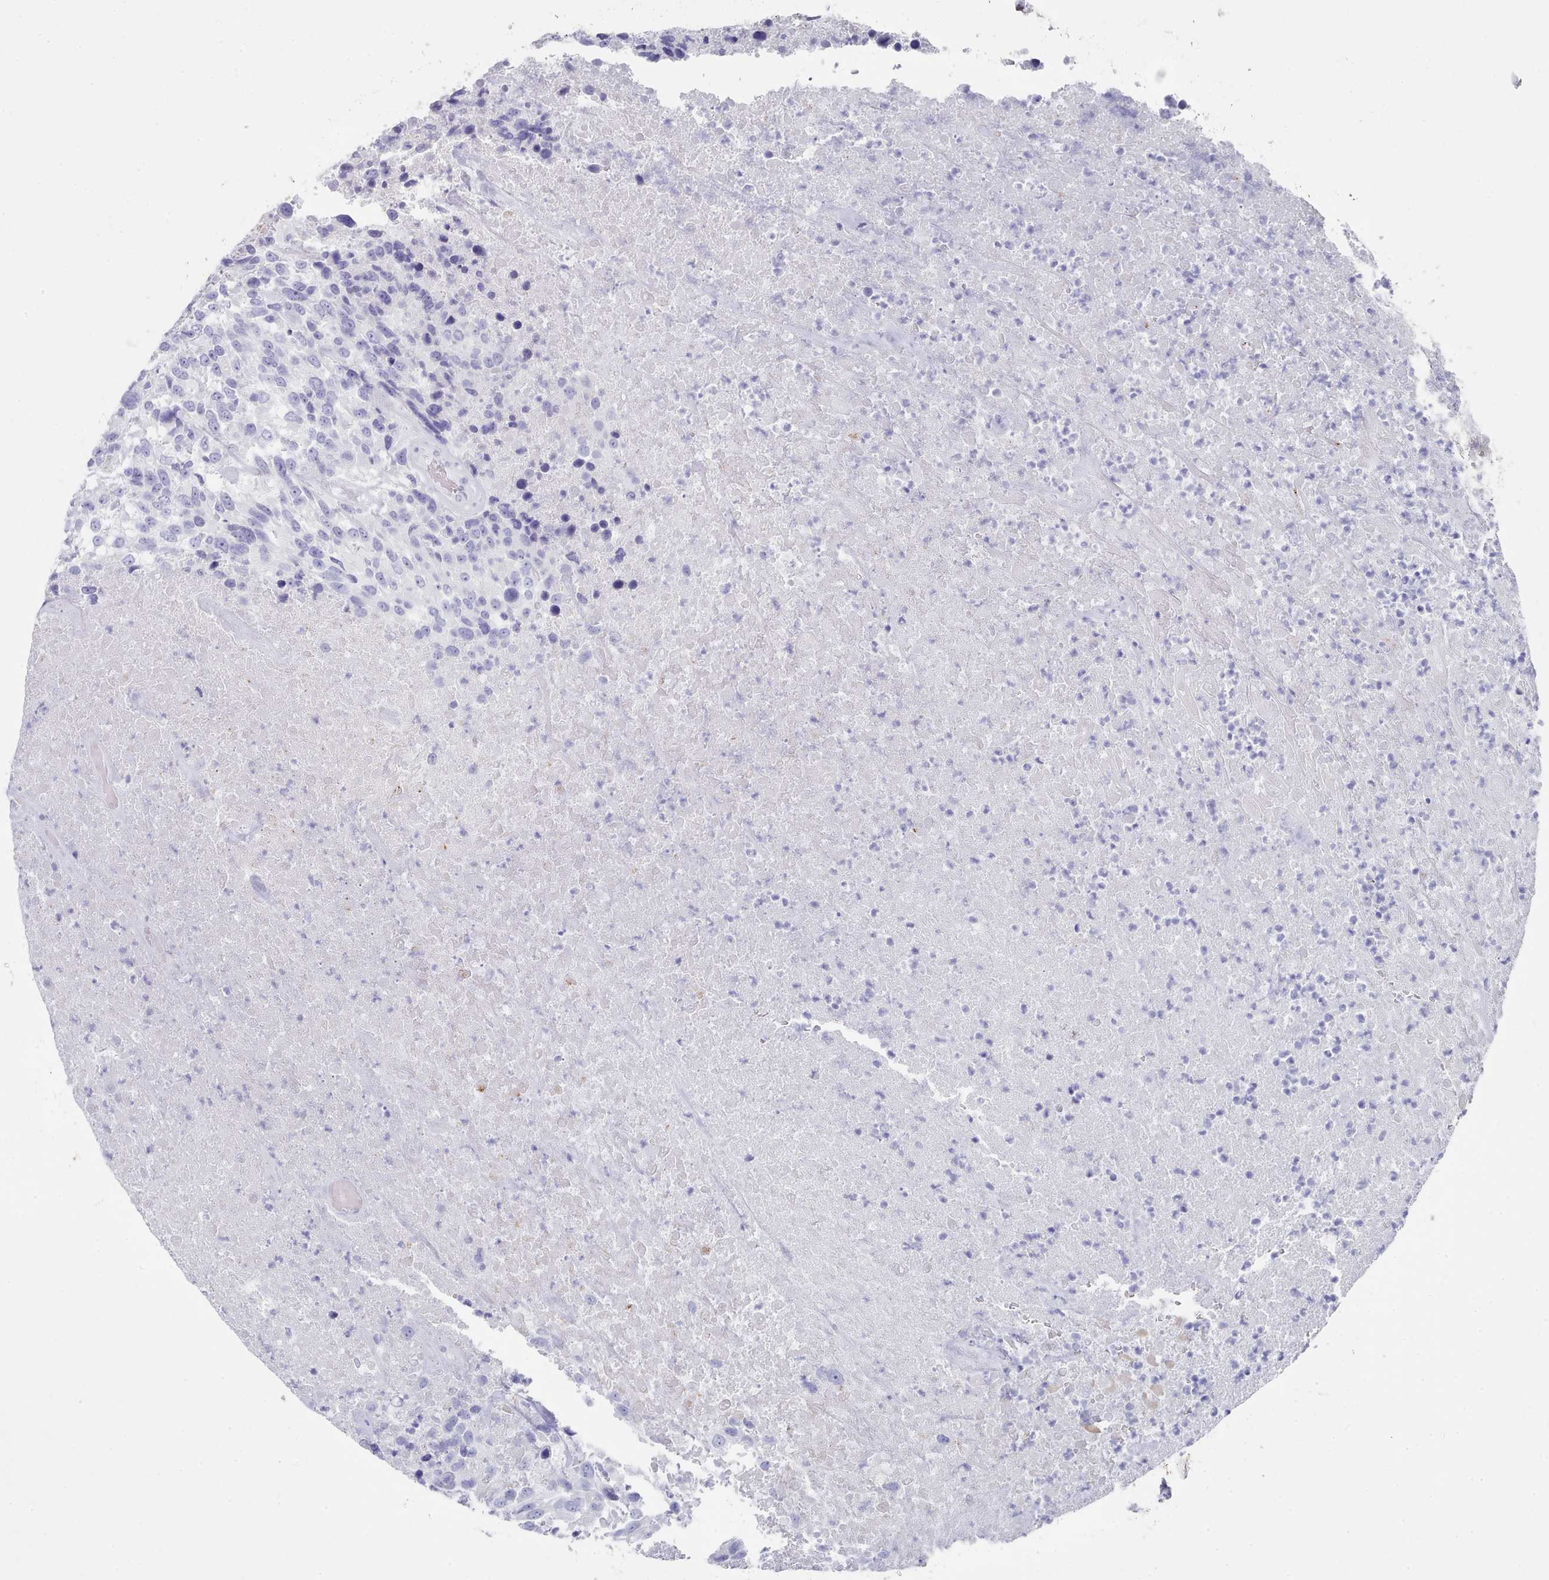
{"staining": {"intensity": "negative", "quantity": "none", "location": "none"}, "tissue": "urothelial cancer", "cell_type": "Tumor cells", "image_type": "cancer", "snomed": [{"axis": "morphology", "description": "Urothelial carcinoma, High grade"}, {"axis": "topography", "description": "Urinary bladder"}], "caption": "Immunohistochemical staining of human urothelial carcinoma (high-grade) shows no significant expression in tumor cells.", "gene": "LRRC37A", "patient": {"sex": "female", "age": 70}}